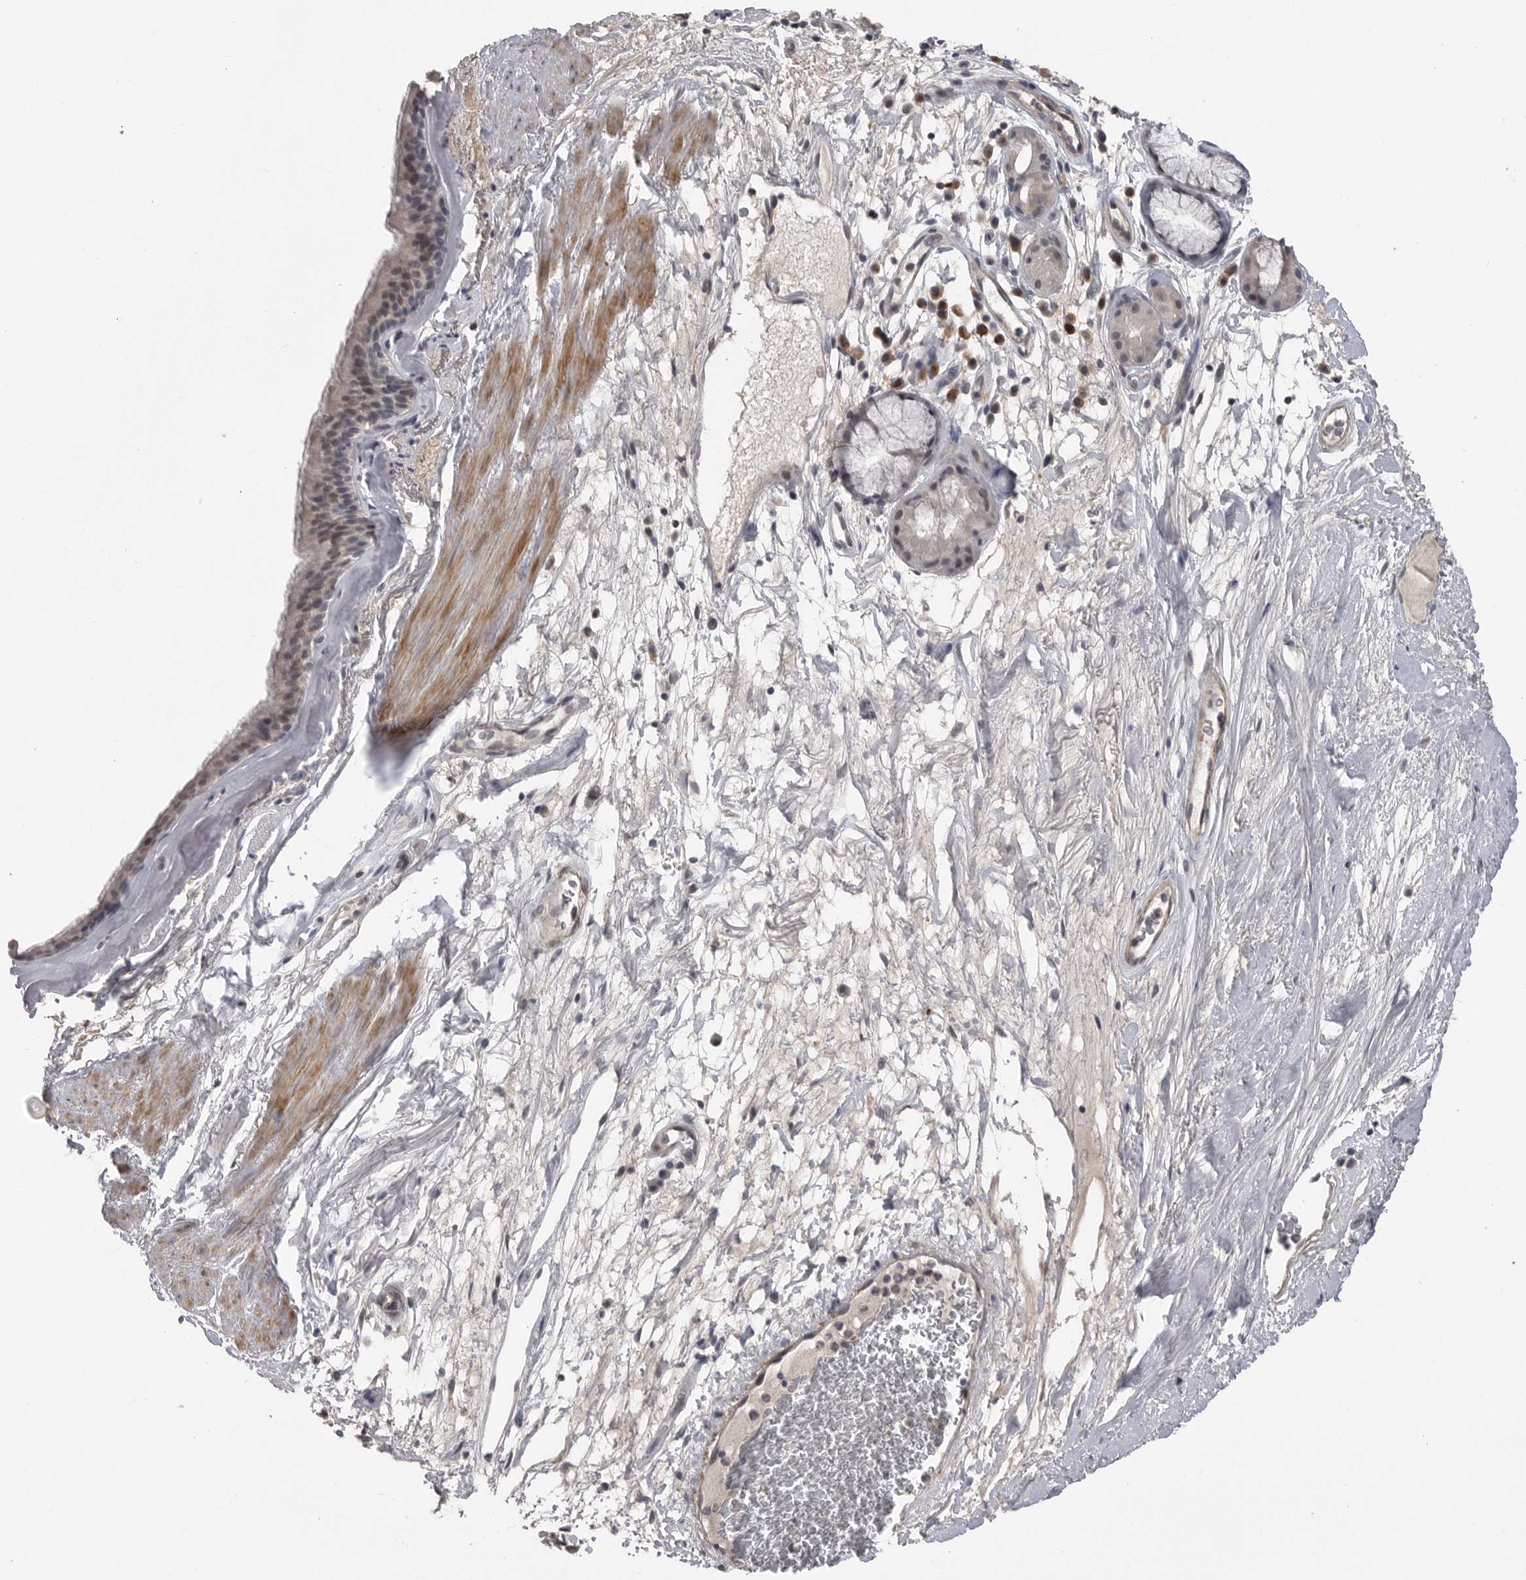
{"staining": {"intensity": "weak", "quantity": "<25%", "location": "cytoplasmic/membranous"}, "tissue": "bronchus", "cell_type": "Respiratory epithelial cells", "image_type": "normal", "snomed": [{"axis": "morphology", "description": "Normal tissue, NOS"}, {"axis": "topography", "description": "Cartilage tissue"}], "caption": "Immunohistochemistry histopathology image of benign bronchus stained for a protein (brown), which shows no positivity in respiratory epithelial cells. The staining was performed using DAB to visualize the protein expression in brown, while the nuclei were stained in blue with hematoxylin (Magnification: 20x).", "gene": "PLEKHF1", "patient": {"sex": "female", "age": 63}}